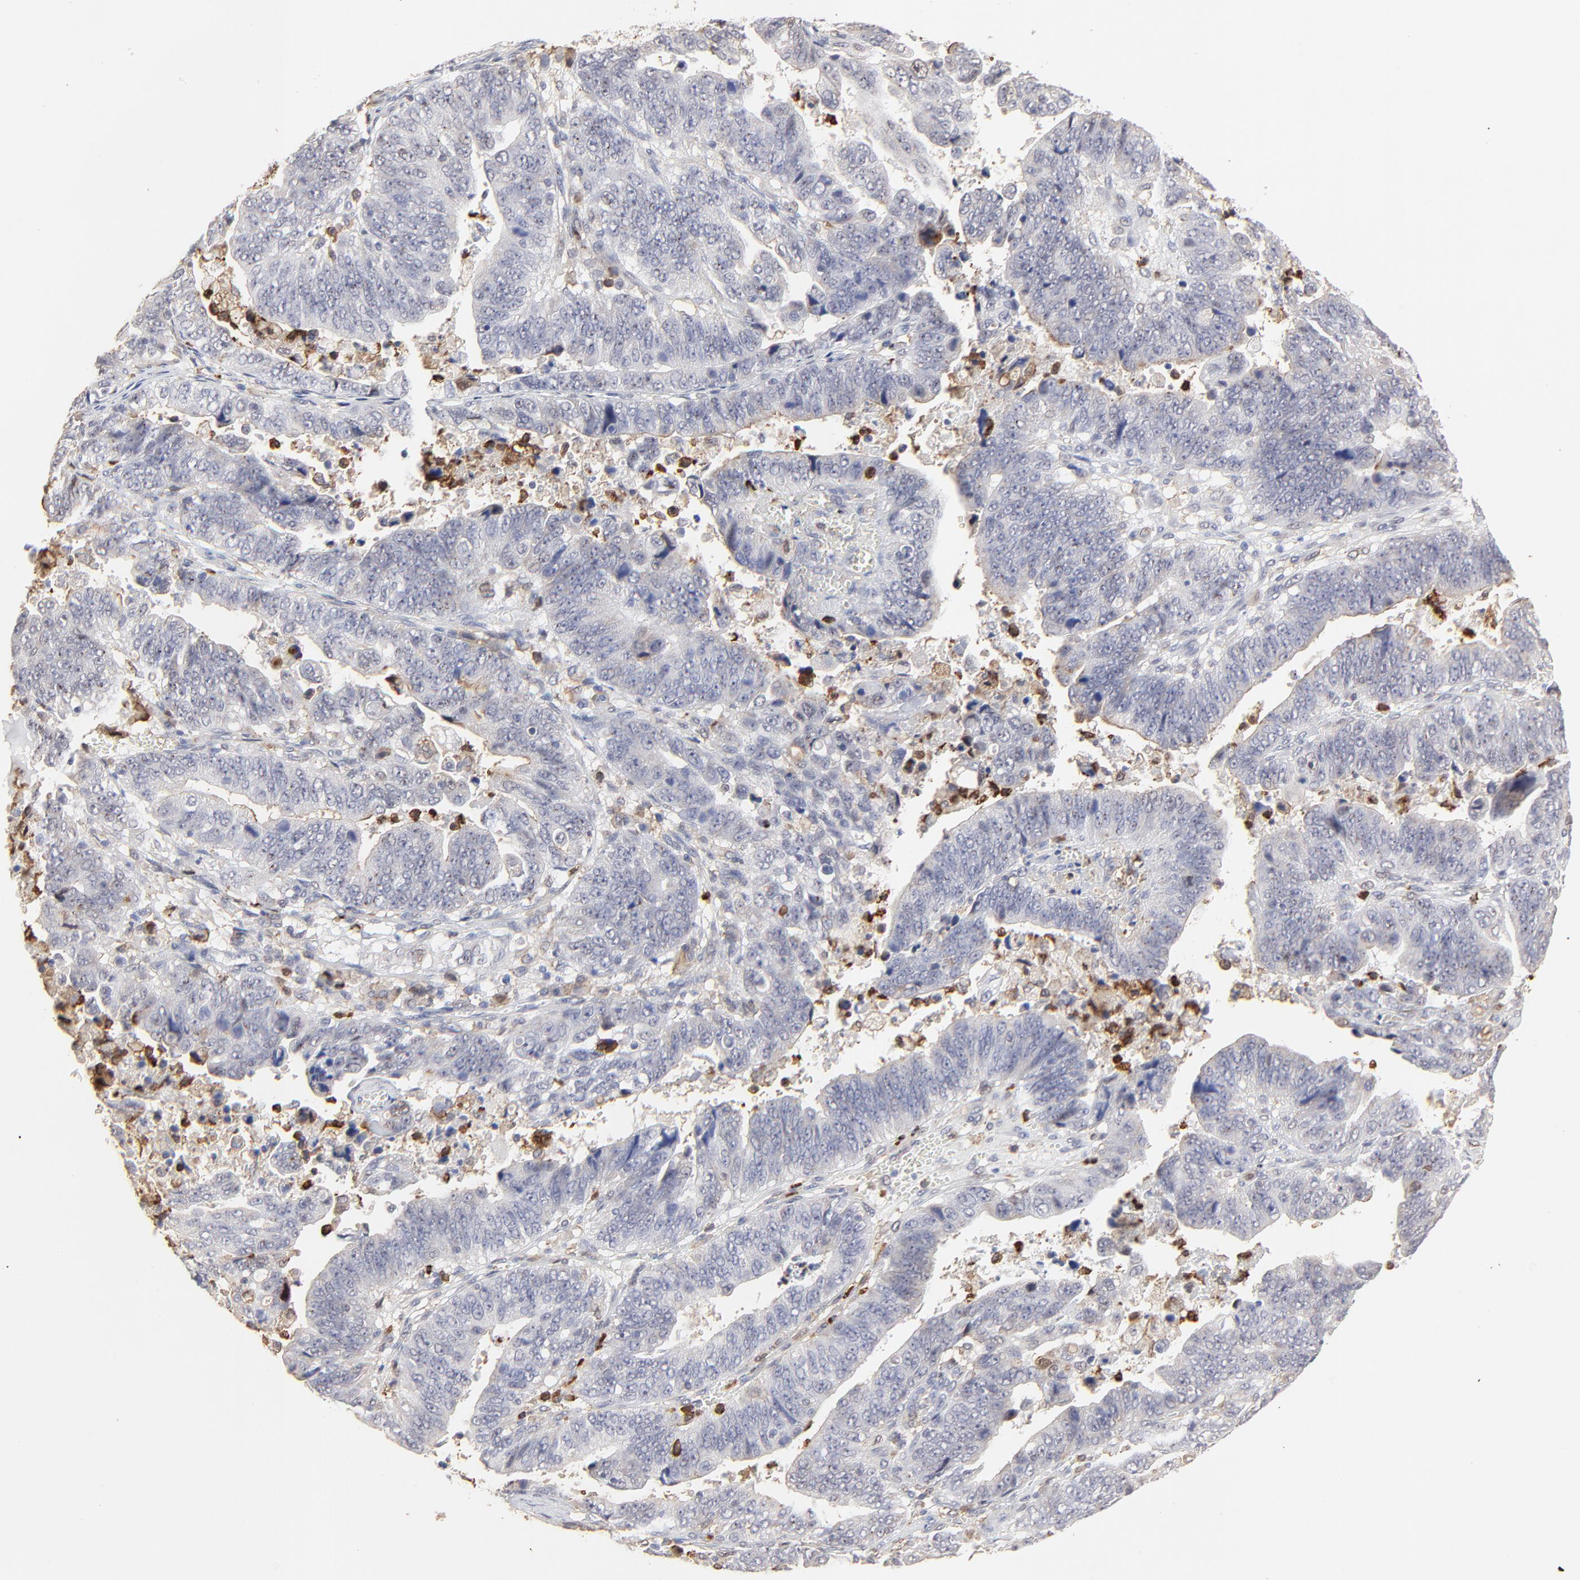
{"staining": {"intensity": "negative", "quantity": "none", "location": "none"}, "tissue": "stomach cancer", "cell_type": "Tumor cells", "image_type": "cancer", "snomed": [{"axis": "morphology", "description": "Adenocarcinoma, NOS"}, {"axis": "topography", "description": "Stomach, upper"}], "caption": "This is an immunohistochemistry (IHC) photomicrograph of human stomach cancer (adenocarcinoma). There is no positivity in tumor cells.", "gene": "SLC6A14", "patient": {"sex": "female", "age": 50}}